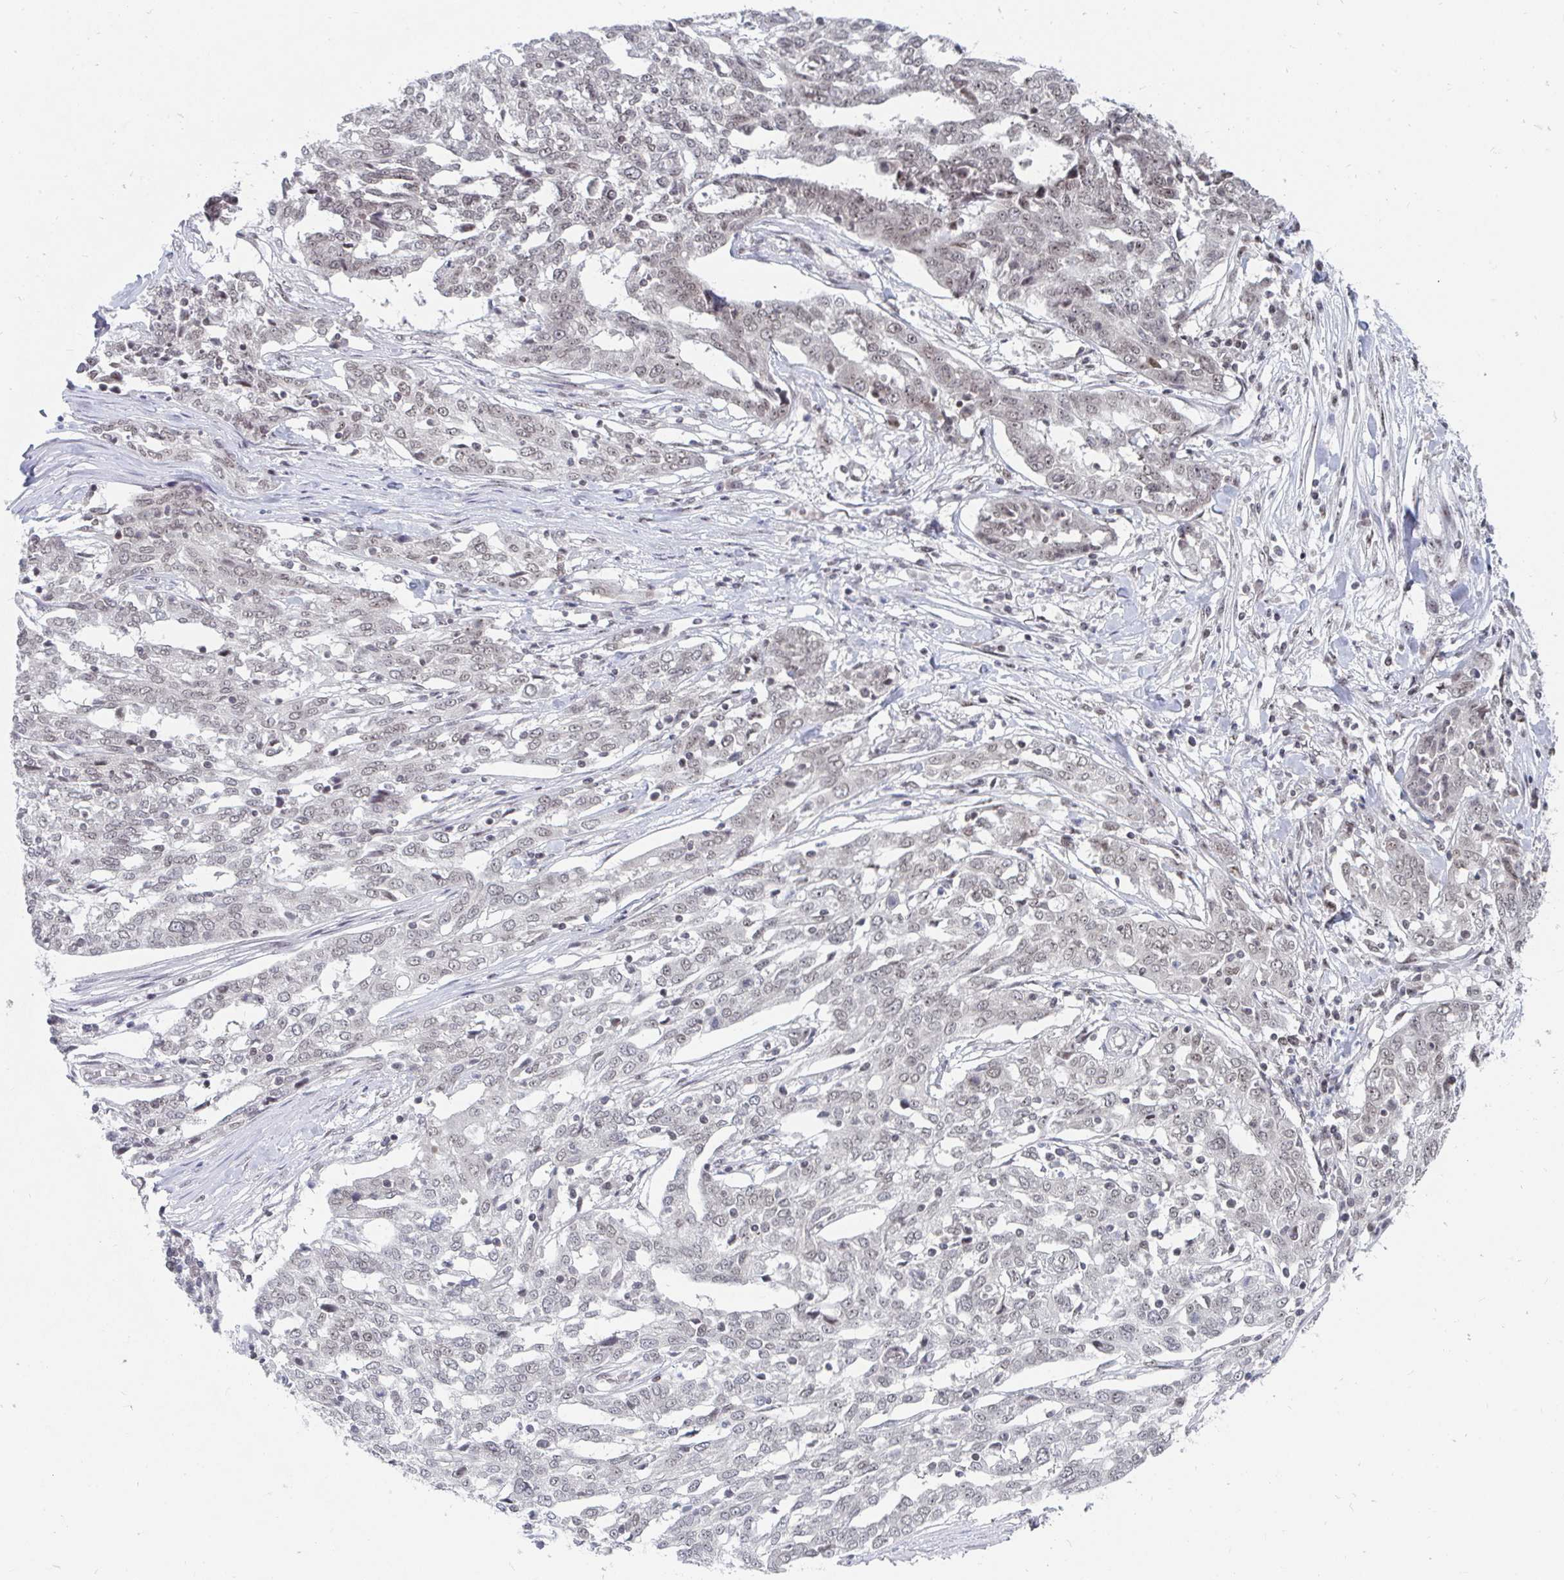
{"staining": {"intensity": "negative", "quantity": "none", "location": "none"}, "tissue": "ovarian cancer", "cell_type": "Tumor cells", "image_type": "cancer", "snomed": [{"axis": "morphology", "description": "Cystadenocarcinoma, serous, NOS"}, {"axis": "topography", "description": "Ovary"}], "caption": "High magnification brightfield microscopy of ovarian cancer stained with DAB (brown) and counterstained with hematoxylin (blue): tumor cells show no significant expression.", "gene": "TRIP12", "patient": {"sex": "female", "age": 67}}